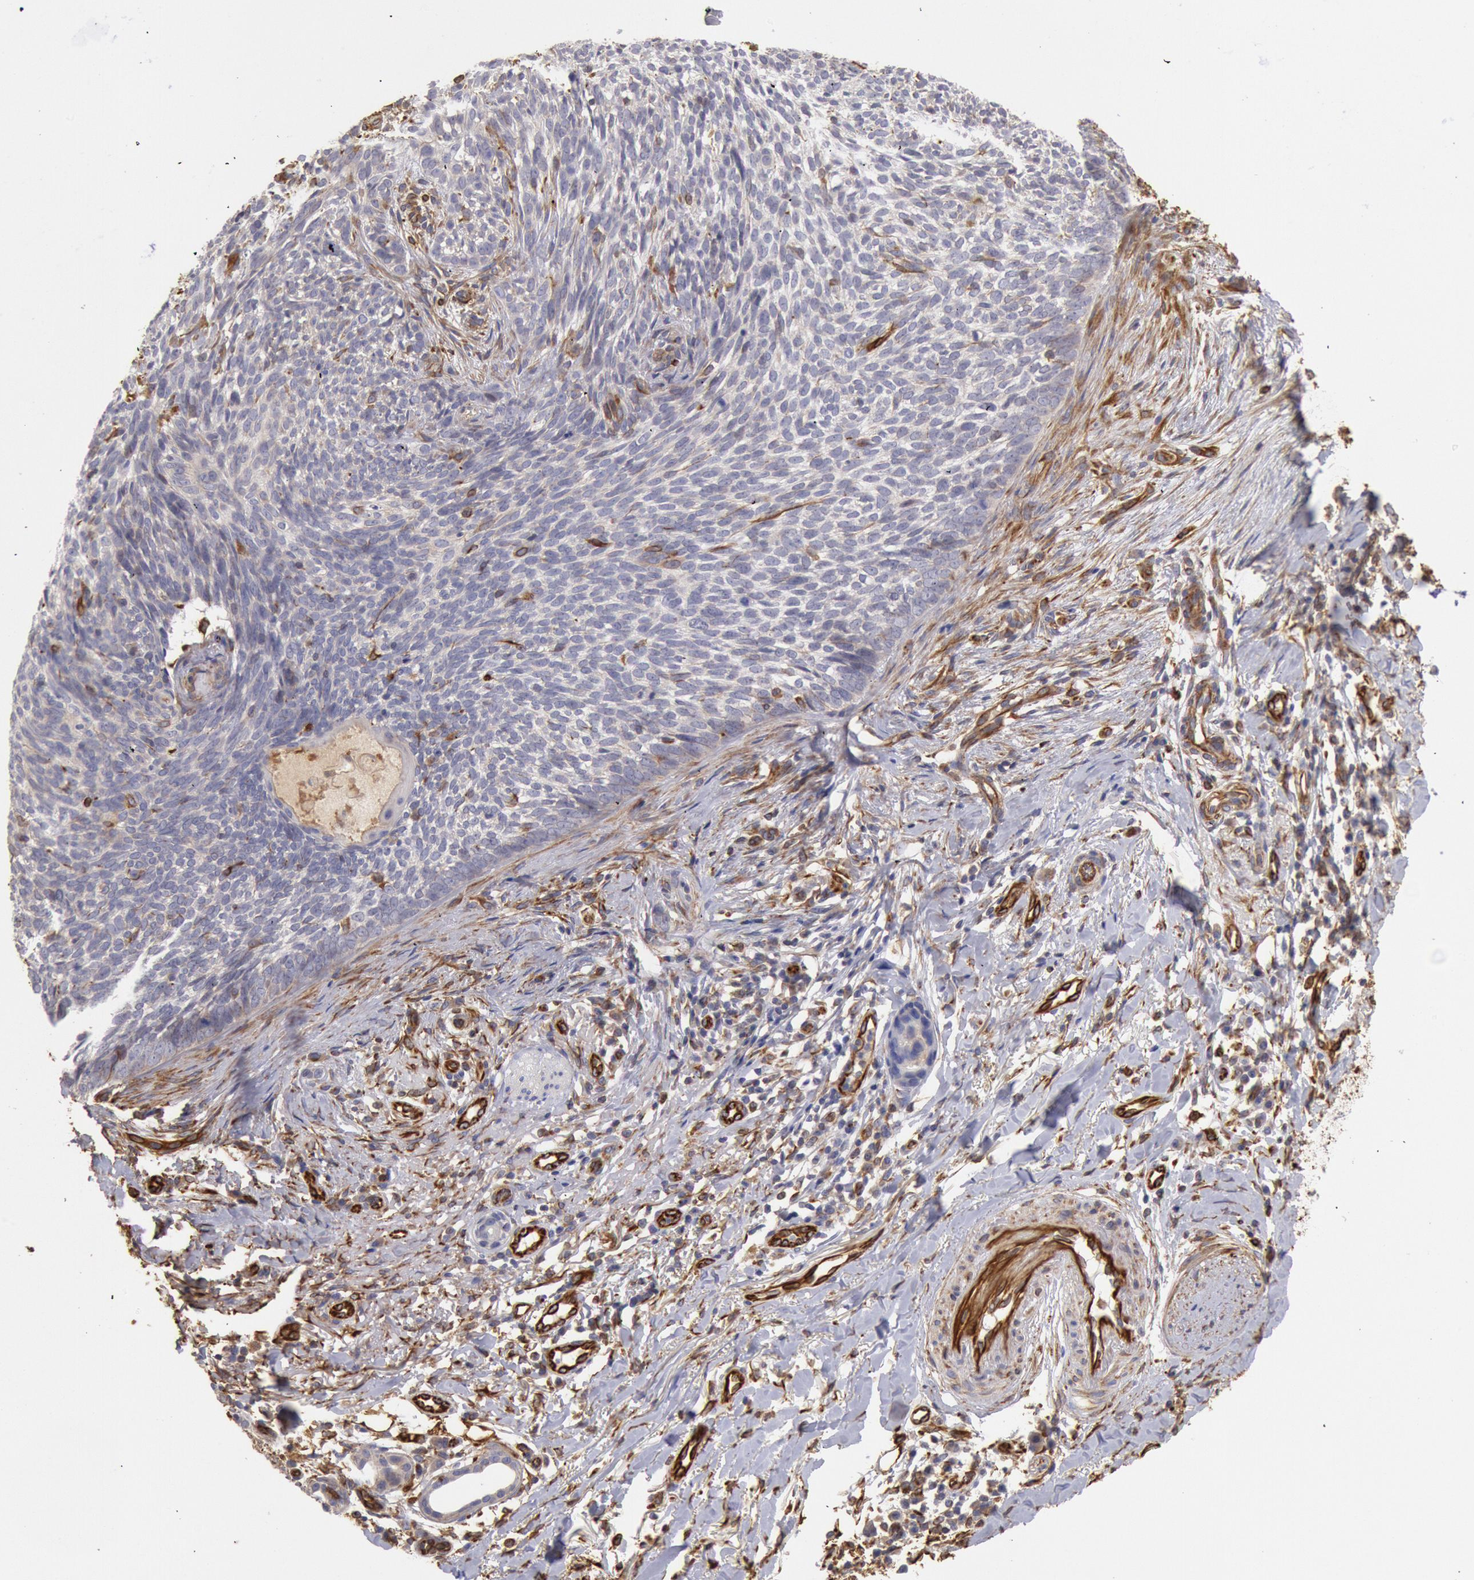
{"staining": {"intensity": "negative", "quantity": "none", "location": "none"}, "tissue": "skin cancer", "cell_type": "Tumor cells", "image_type": "cancer", "snomed": [{"axis": "morphology", "description": "Basal cell carcinoma"}, {"axis": "topography", "description": "Skin"}], "caption": "Image shows no protein positivity in tumor cells of skin cancer (basal cell carcinoma) tissue. (DAB IHC with hematoxylin counter stain).", "gene": "RNF139", "patient": {"sex": "female", "age": 81}}